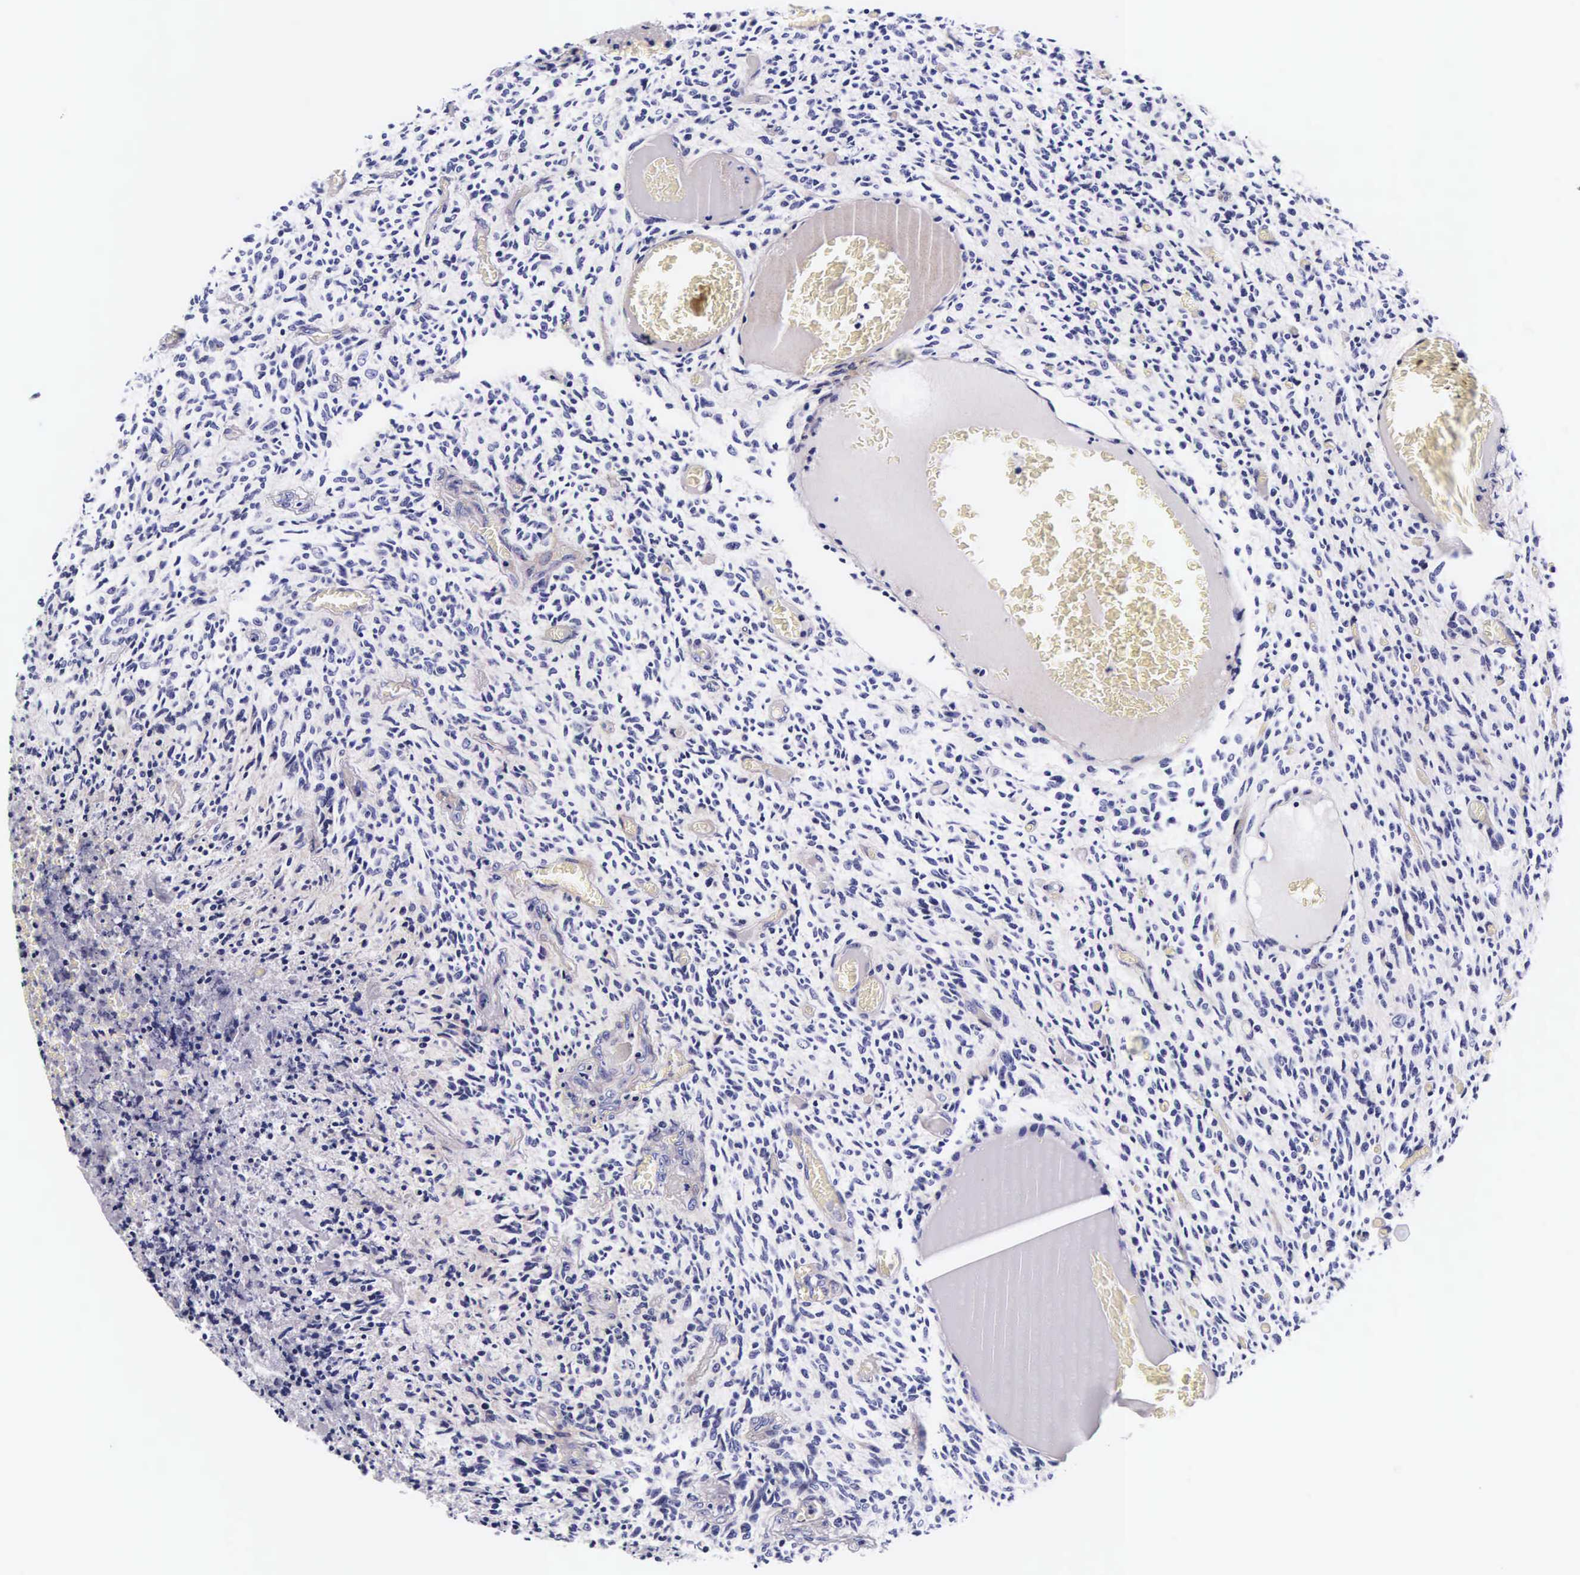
{"staining": {"intensity": "negative", "quantity": "none", "location": "none"}, "tissue": "glioma", "cell_type": "Tumor cells", "image_type": "cancer", "snomed": [{"axis": "morphology", "description": "Glioma, malignant, High grade"}, {"axis": "topography", "description": "Brain"}], "caption": "The micrograph exhibits no staining of tumor cells in glioma.", "gene": "UPRT", "patient": {"sex": "male", "age": 56}}